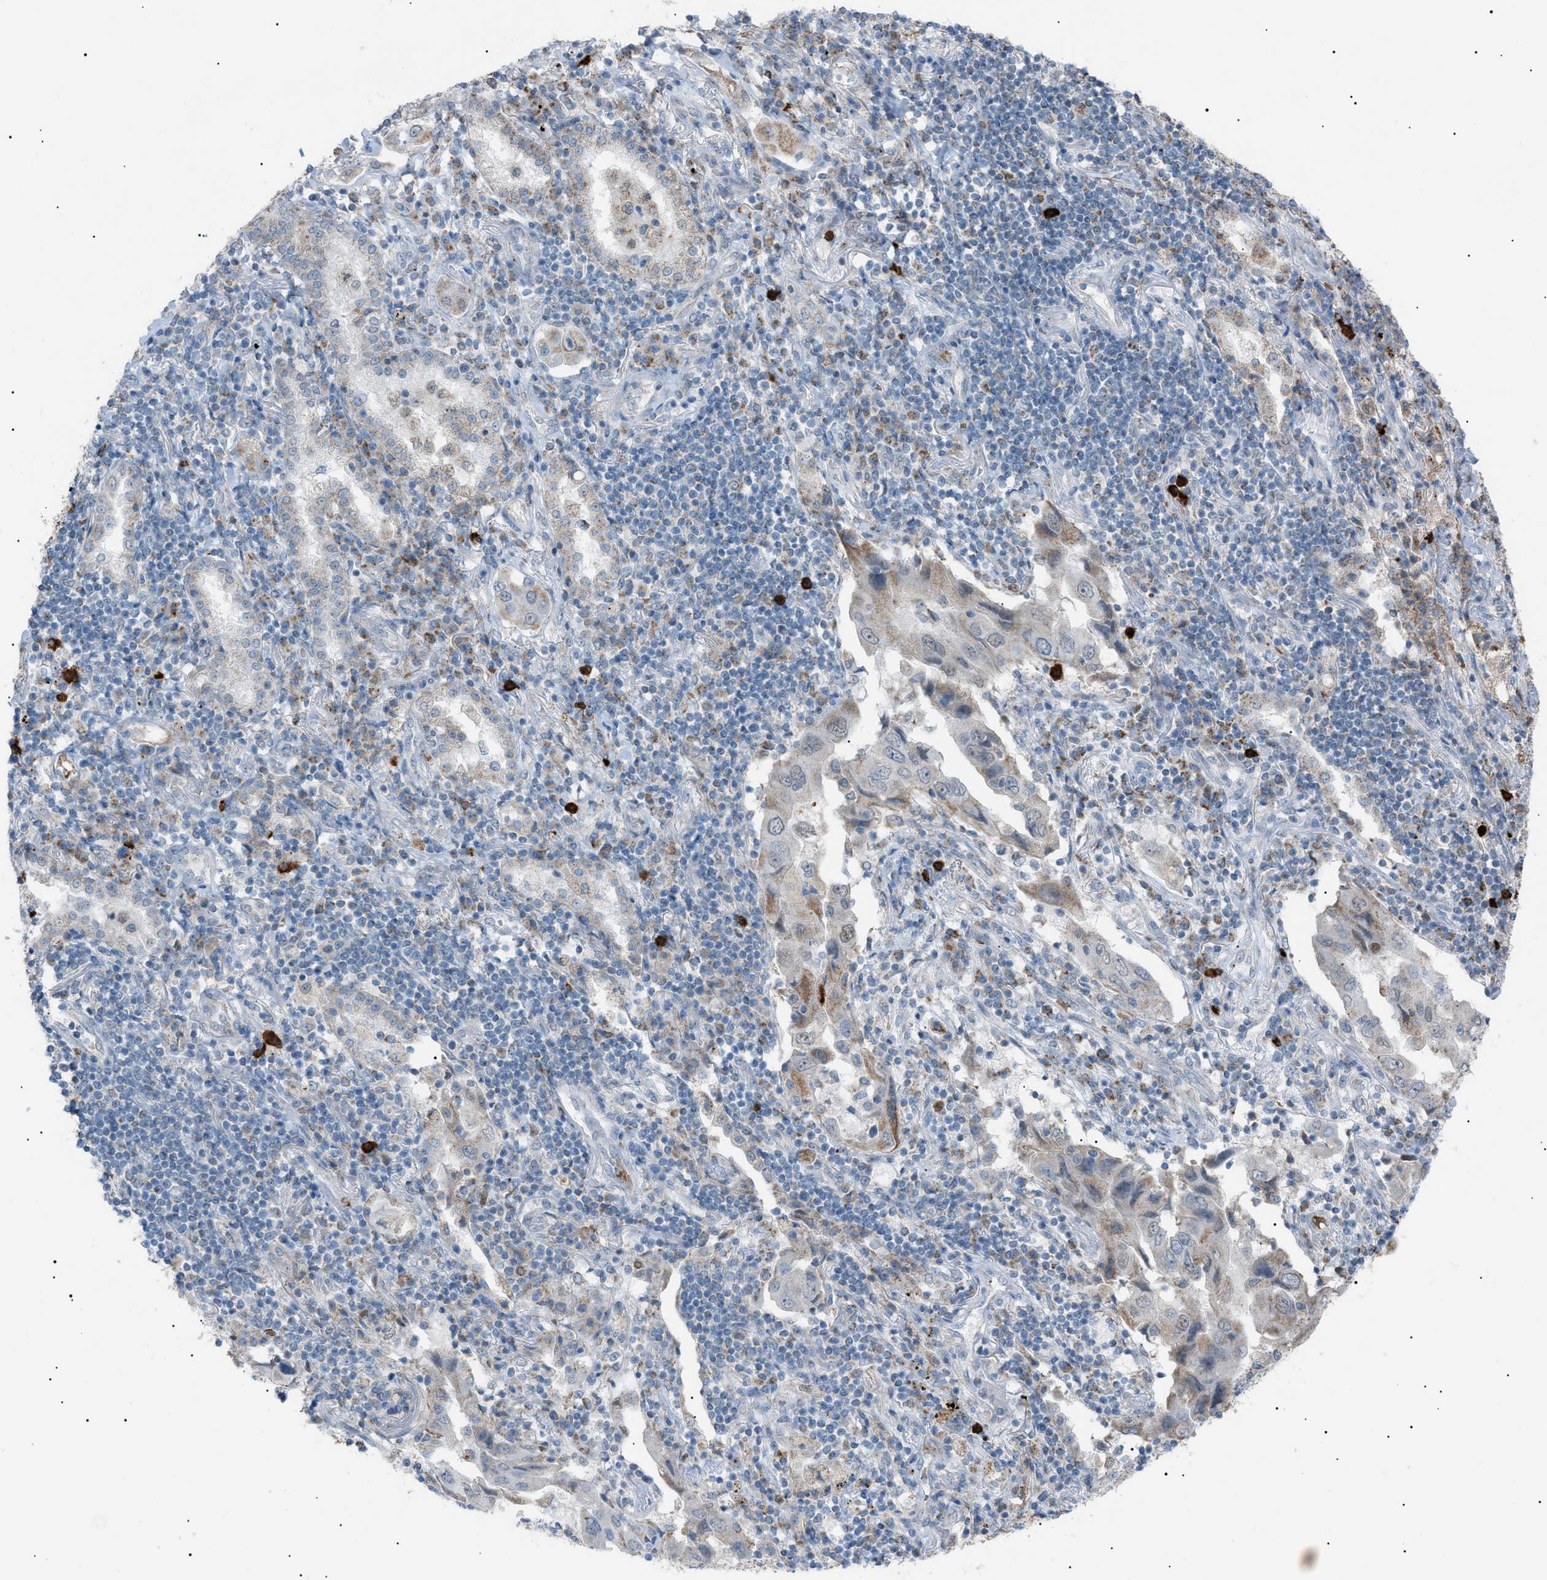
{"staining": {"intensity": "moderate", "quantity": "<25%", "location": "cytoplasmic/membranous"}, "tissue": "lung cancer", "cell_type": "Tumor cells", "image_type": "cancer", "snomed": [{"axis": "morphology", "description": "Adenocarcinoma, NOS"}, {"axis": "topography", "description": "Lung"}], "caption": "Immunohistochemistry (DAB) staining of human lung adenocarcinoma exhibits moderate cytoplasmic/membranous protein expression in approximately <25% of tumor cells.", "gene": "ZNF516", "patient": {"sex": "female", "age": 65}}